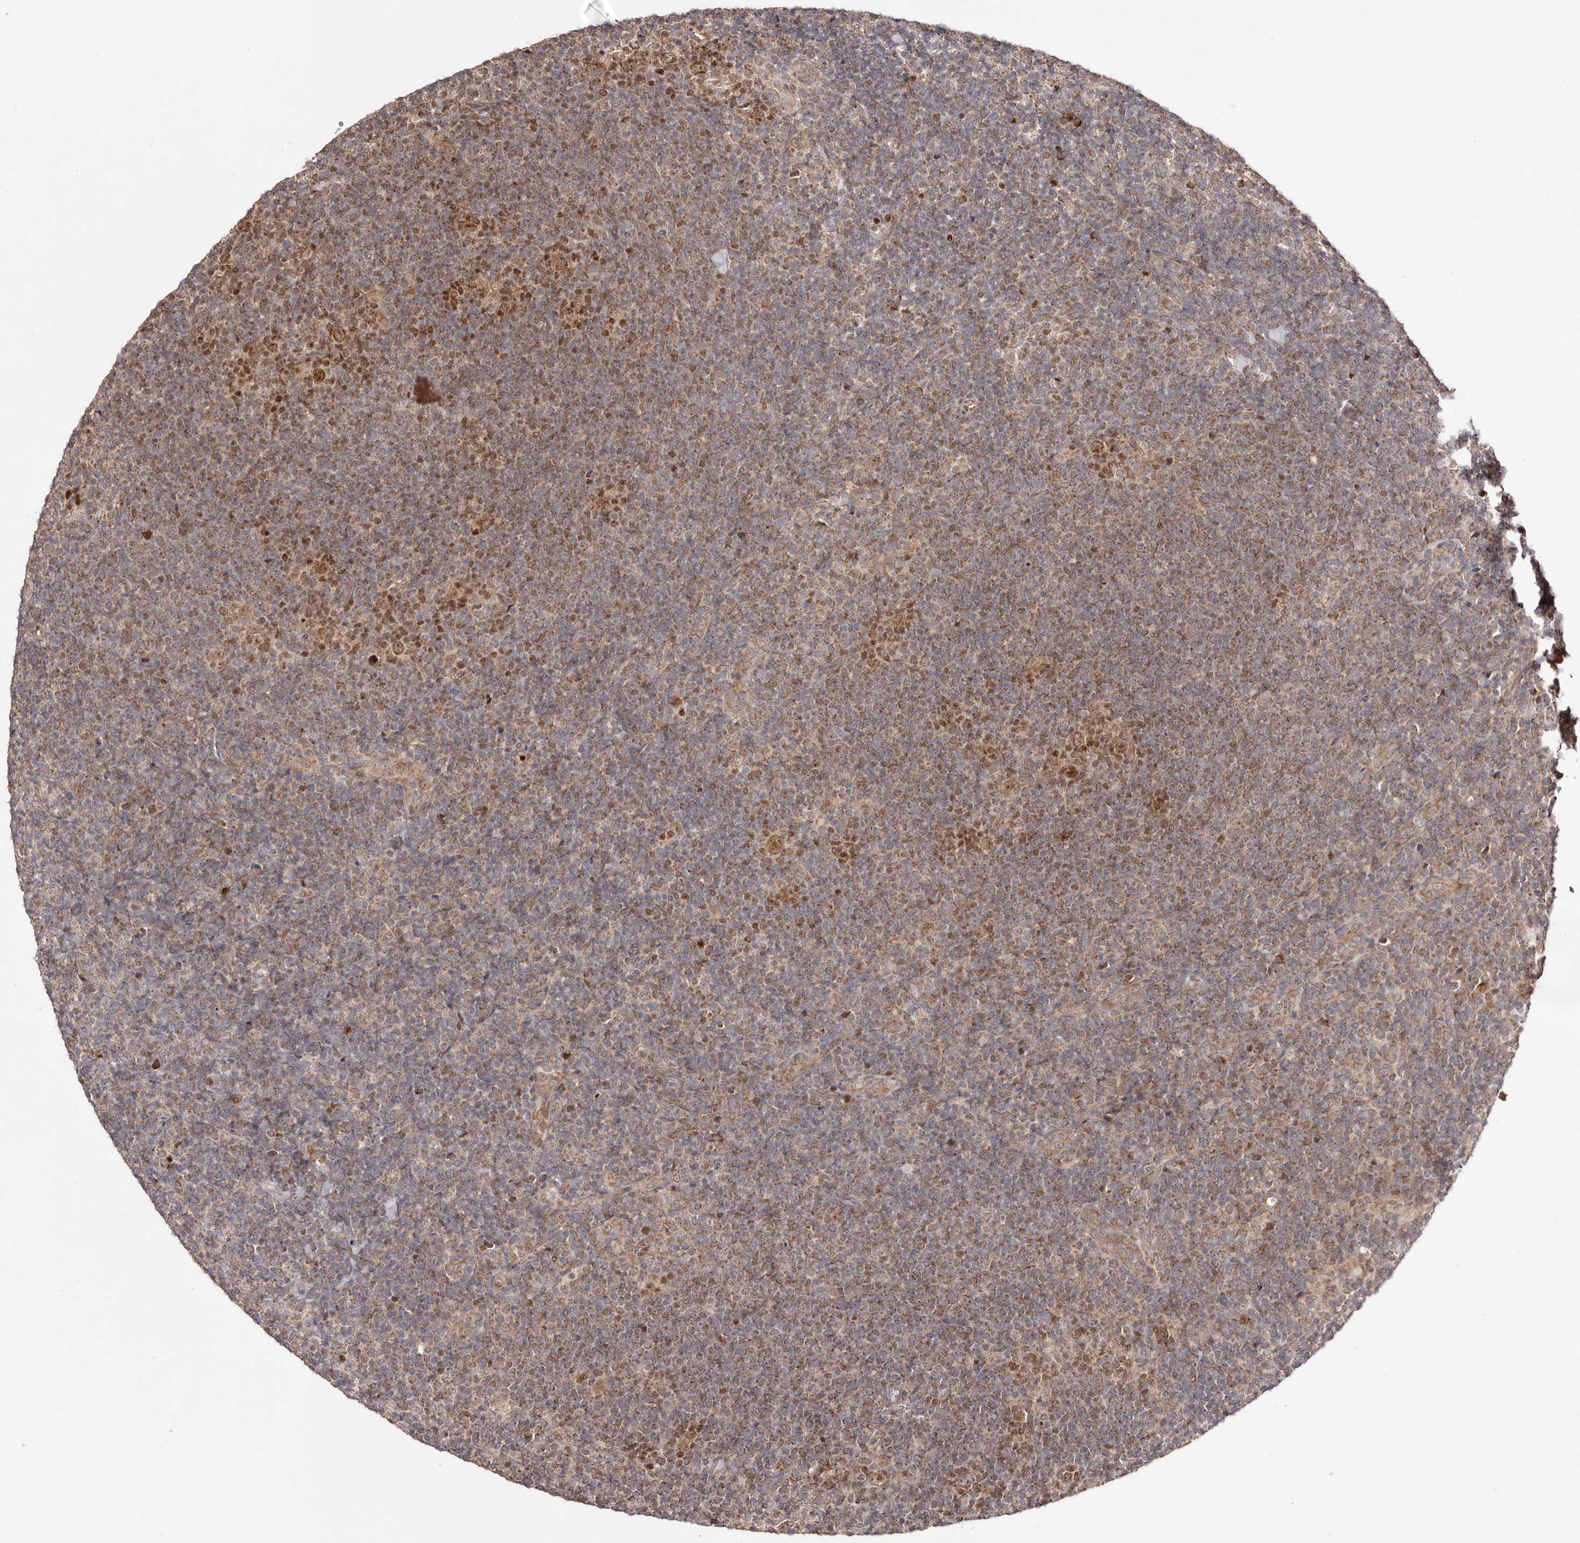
{"staining": {"intensity": "moderate", "quantity": ">75%", "location": "cytoplasmic/membranous,nuclear"}, "tissue": "lymphoma", "cell_type": "Tumor cells", "image_type": "cancer", "snomed": [{"axis": "morphology", "description": "Hodgkin's disease, NOS"}, {"axis": "topography", "description": "Lymph node"}], "caption": "Hodgkin's disease stained for a protein shows moderate cytoplasmic/membranous and nuclear positivity in tumor cells.", "gene": "EGR3", "patient": {"sex": "female", "age": 57}}